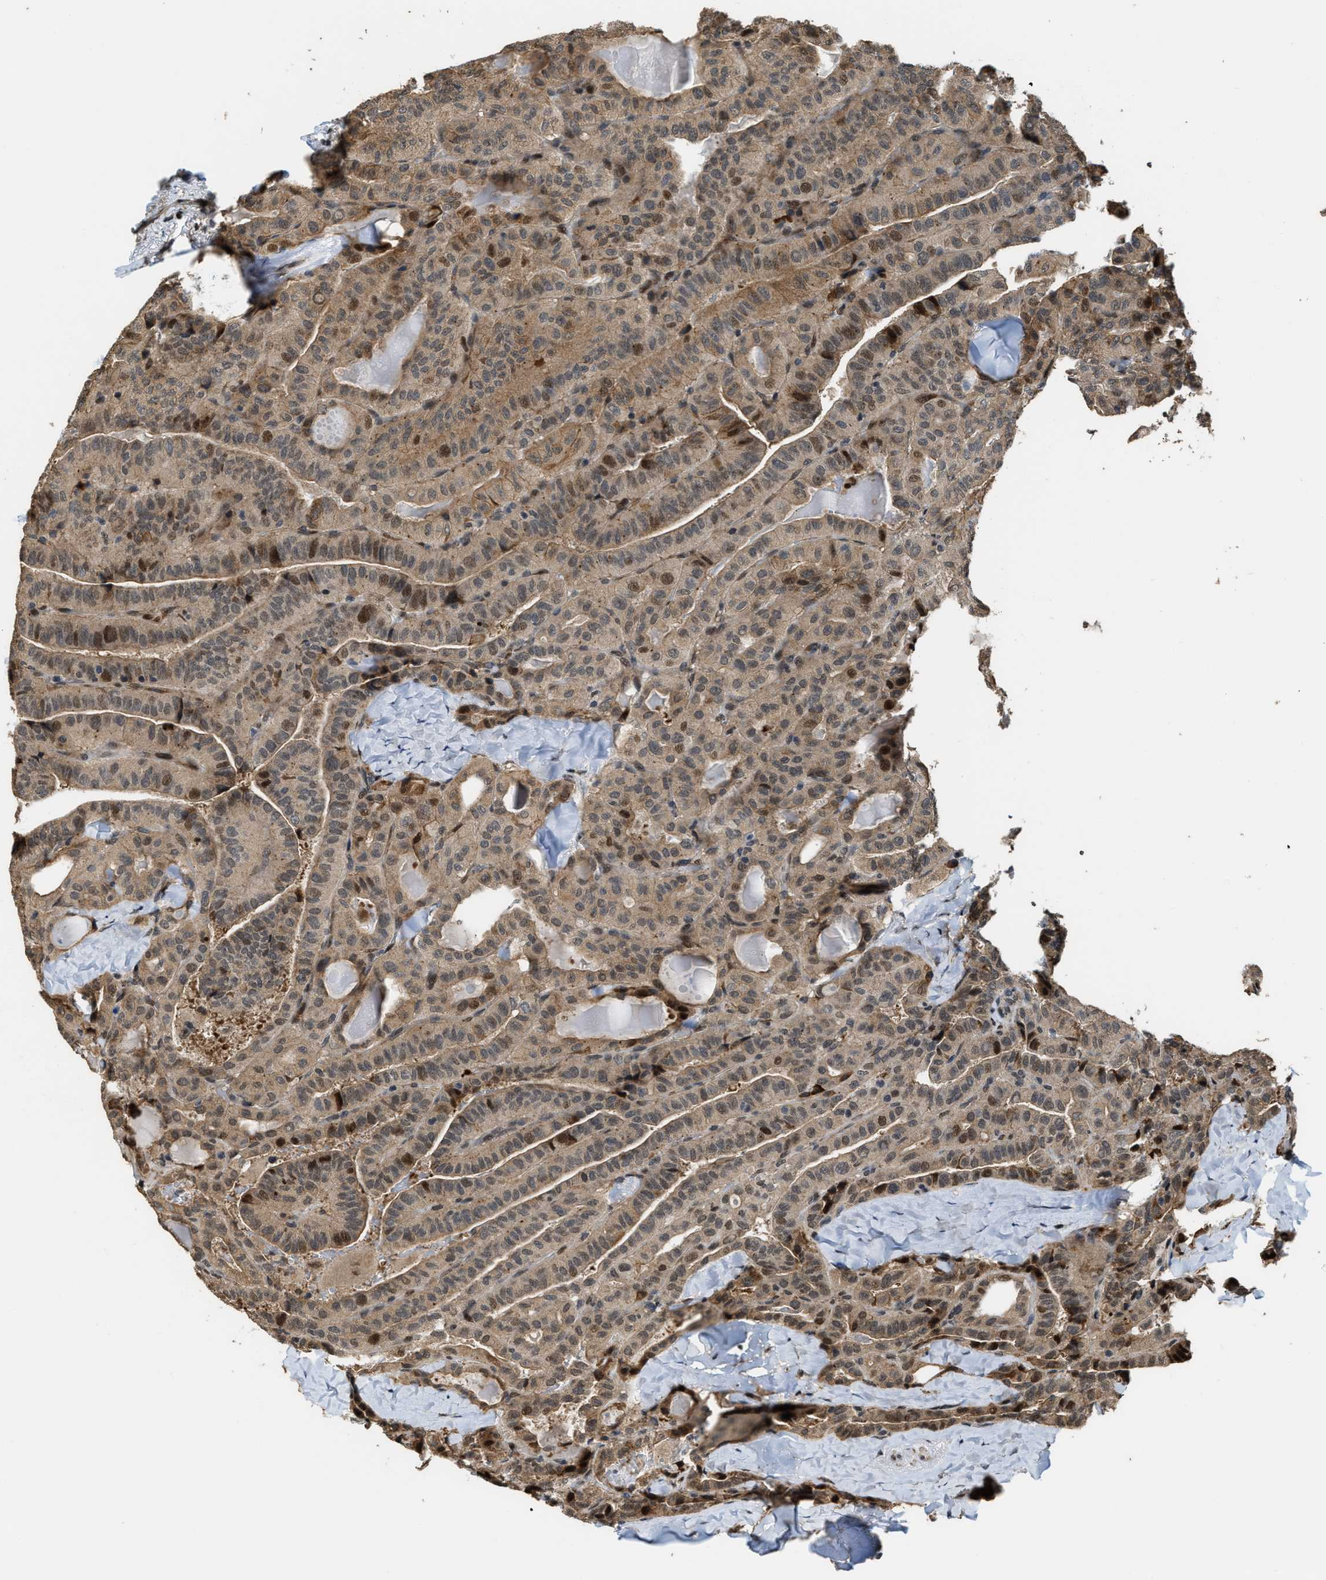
{"staining": {"intensity": "moderate", "quantity": "<25%", "location": "cytoplasmic/membranous,nuclear"}, "tissue": "thyroid cancer", "cell_type": "Tumor cells", "image_type": "cancer", "snomed": [{"axis": "morphology", "description": "Papillary adenocarcinoma, NOS"}, {"axis": "topography", "description": "Thyroid gland"}], "caption": "Protein expression analysis of human papillary adenocarcinoma (thyroid) reveals moderate cytoplasmic/membranous and nuclear positivity in approximately <25% of tumor cells.", "gene": "SERTAD2", "patient": {"sex": "male", "age": 77}}